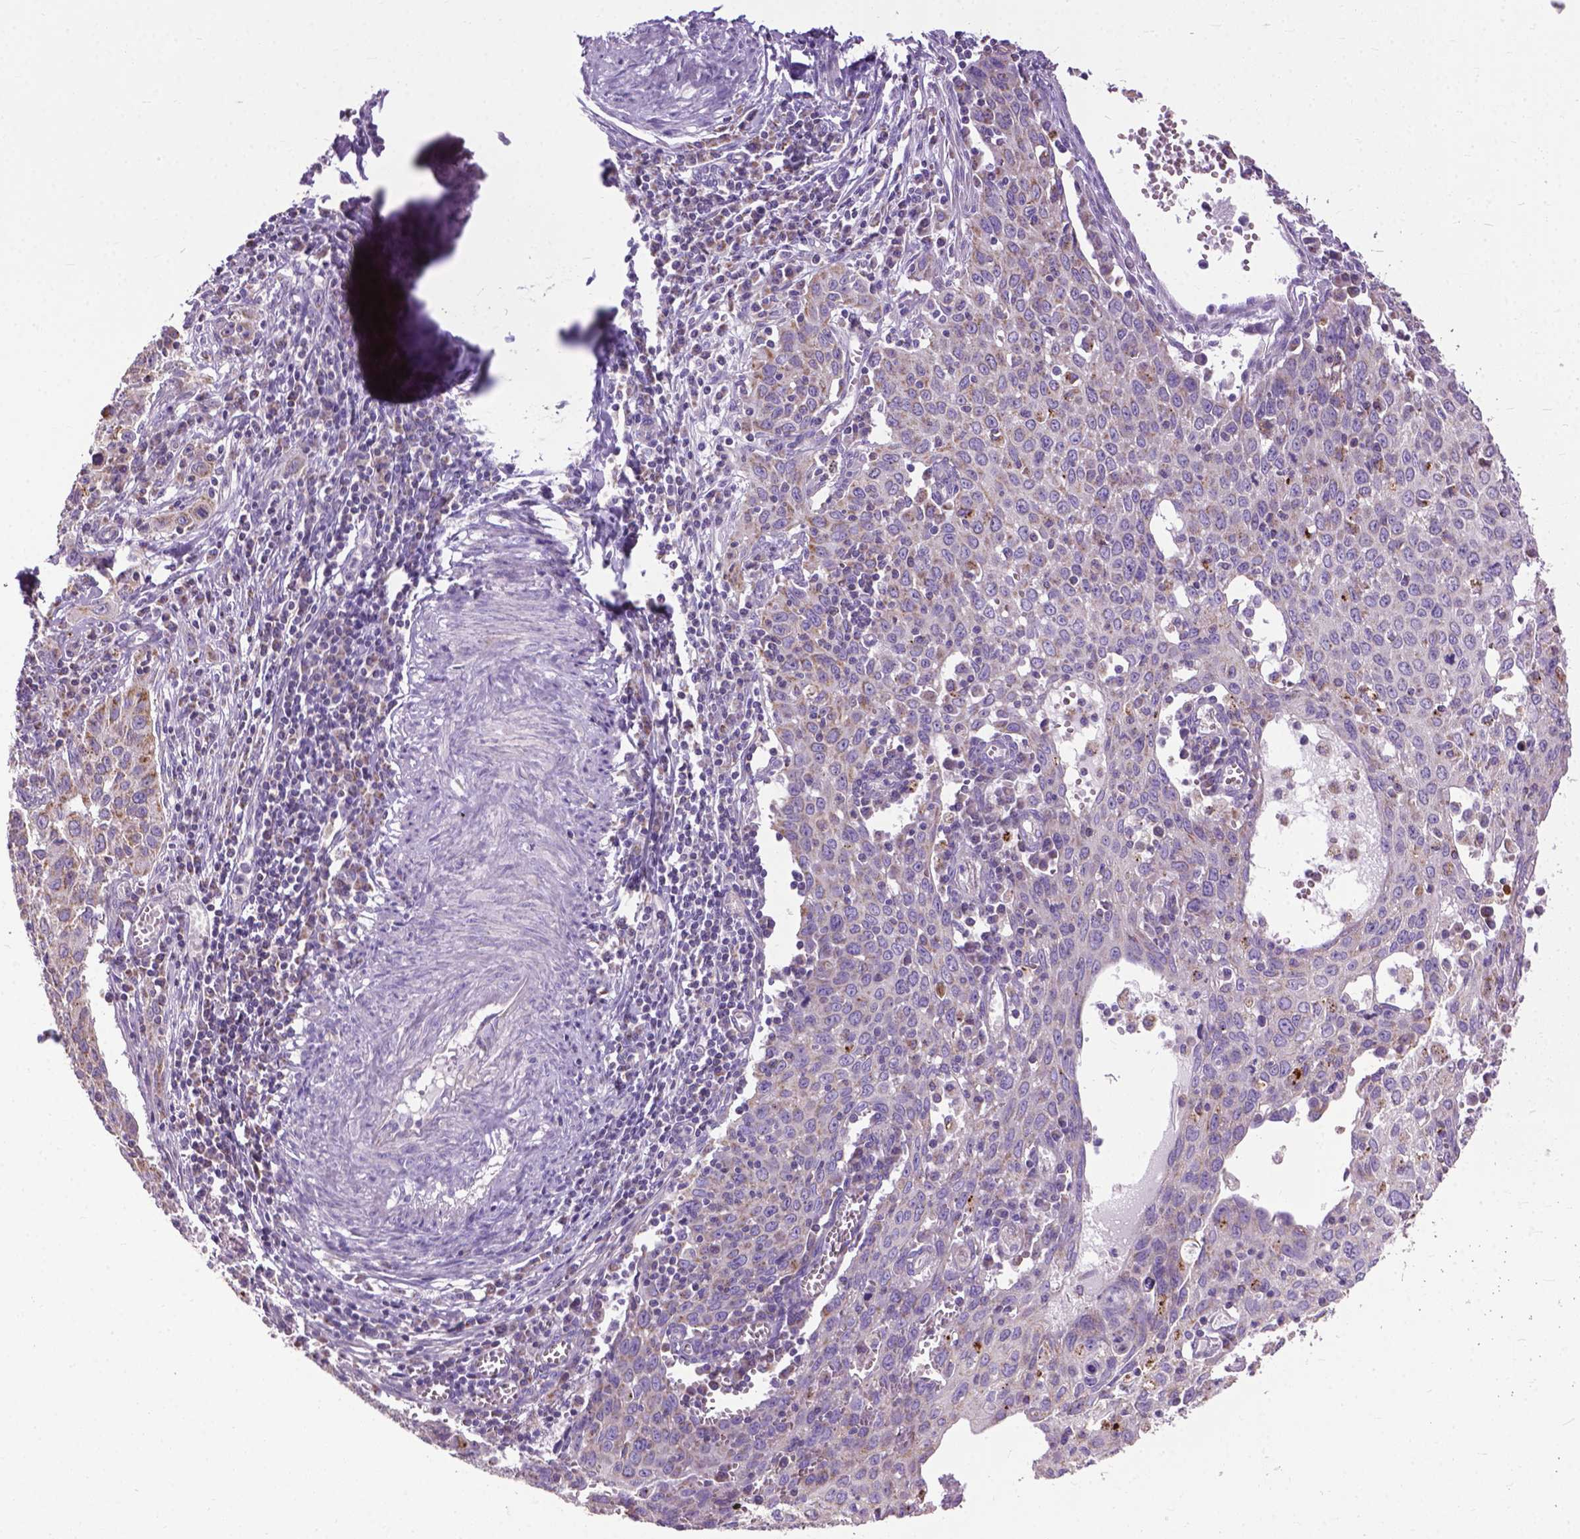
{"staining": {"intensity": "negative", "quantity": "none", "location": "none"}, "tissue": "cervical cancer", "cell_type": "Tumor cells", "image_type": "cancer", "snomed": [{"axis": "morphology", "description": "Squamous cell carcinoma, NOS"}, {"axis": "topography", "description": "Cervix"}], "caption": "There is no significant positivity in tumor cells of cervical cancer. (Brightfield microscopy of DAB (3,3'-diaminobenzidine) immunohistochemistry at high magnification).", "gene": "VDAC1", "patient": {"sex": "female", "age": 38}}